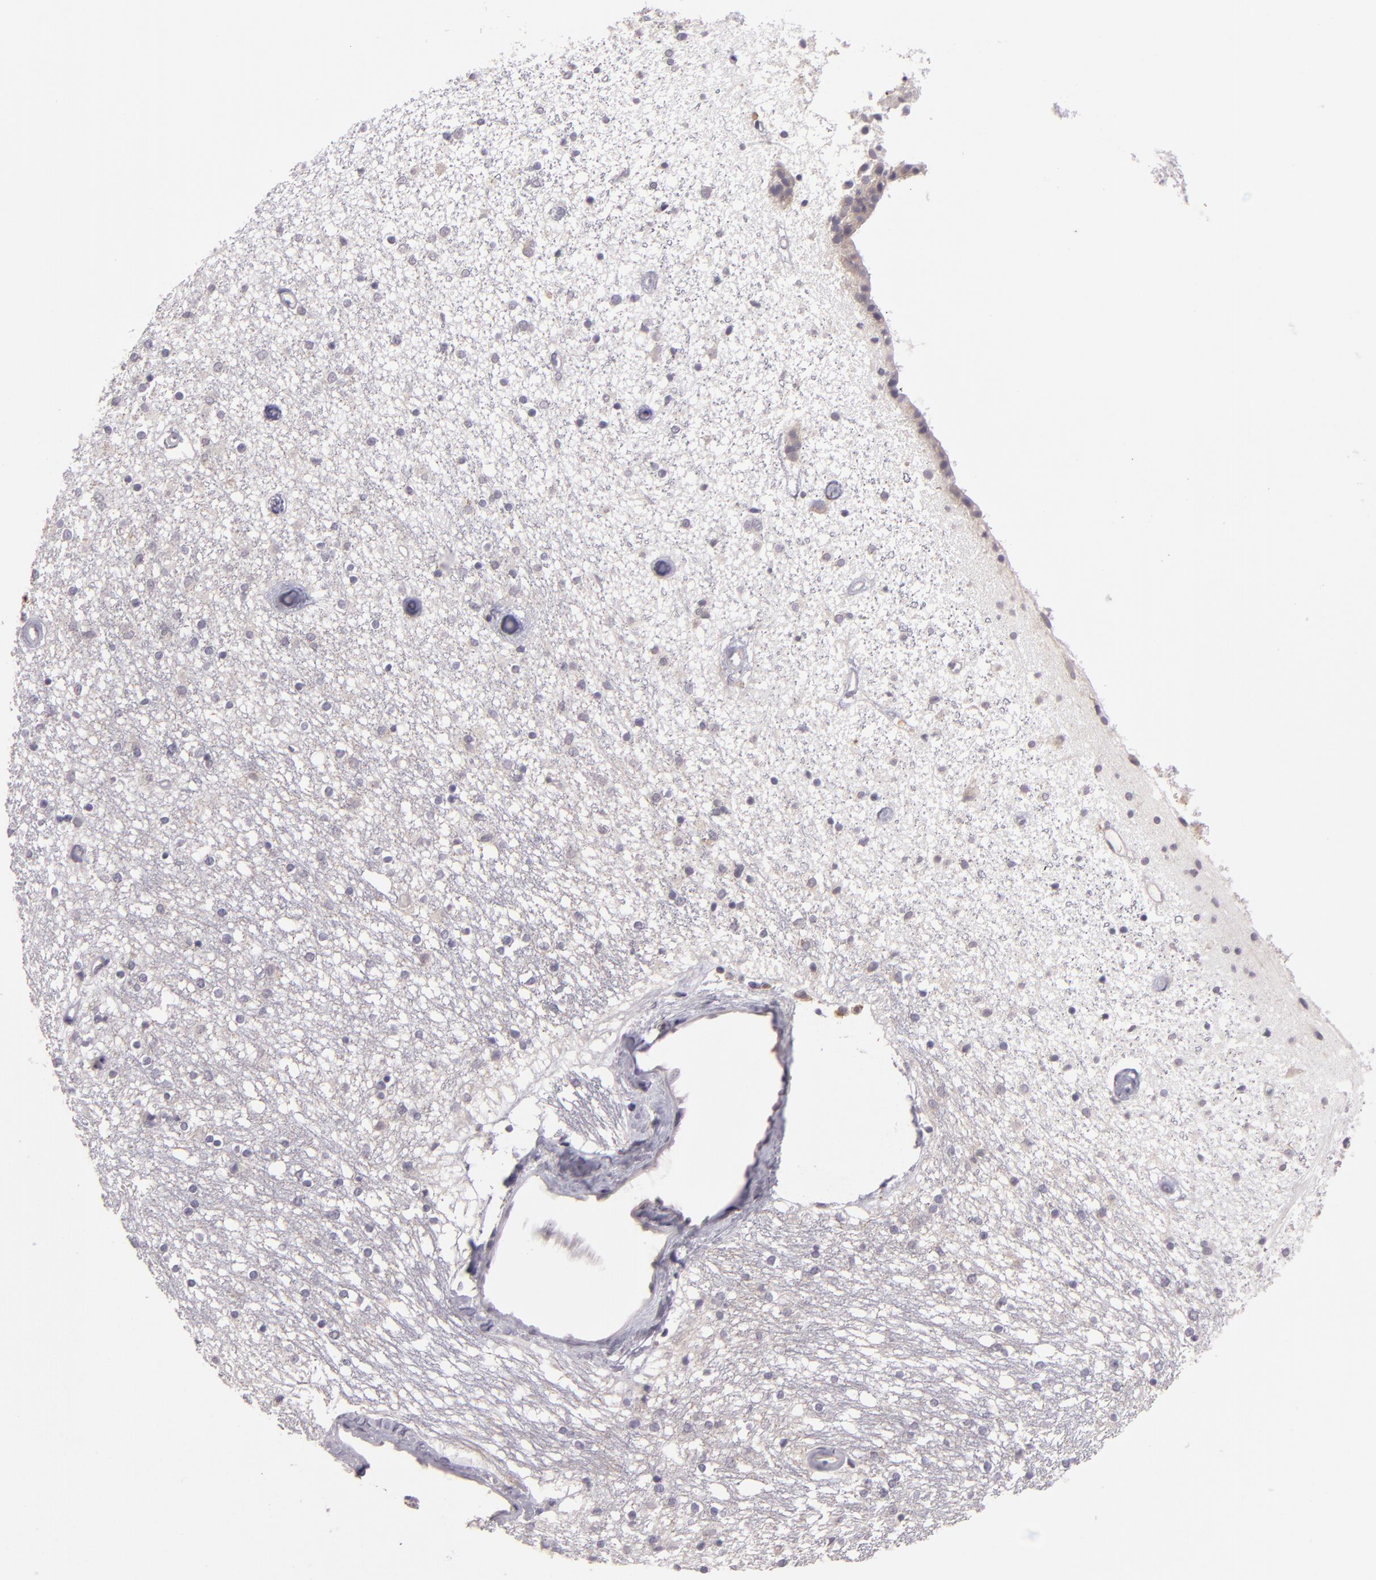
{"staining": {"intensity": "negative", "quantity": "none", "location": "none"}, "tissue": "caudate", "cell_type": "Glial cells", "image_type": "normal", "snomed": [{"axis": "morphology", "description": "Normal tissue, NOS"}, {"axis": "topography", "description": "Lateral ventricle wall"}], "caption": "There is no significant positivity in glial cells of caudate. The staining is performed using DAB brown chromogen with nuclei counter-stained in using hematoxylin.", "gene": "EGFL6", "patient": {"sex": "female", "age": 54}}